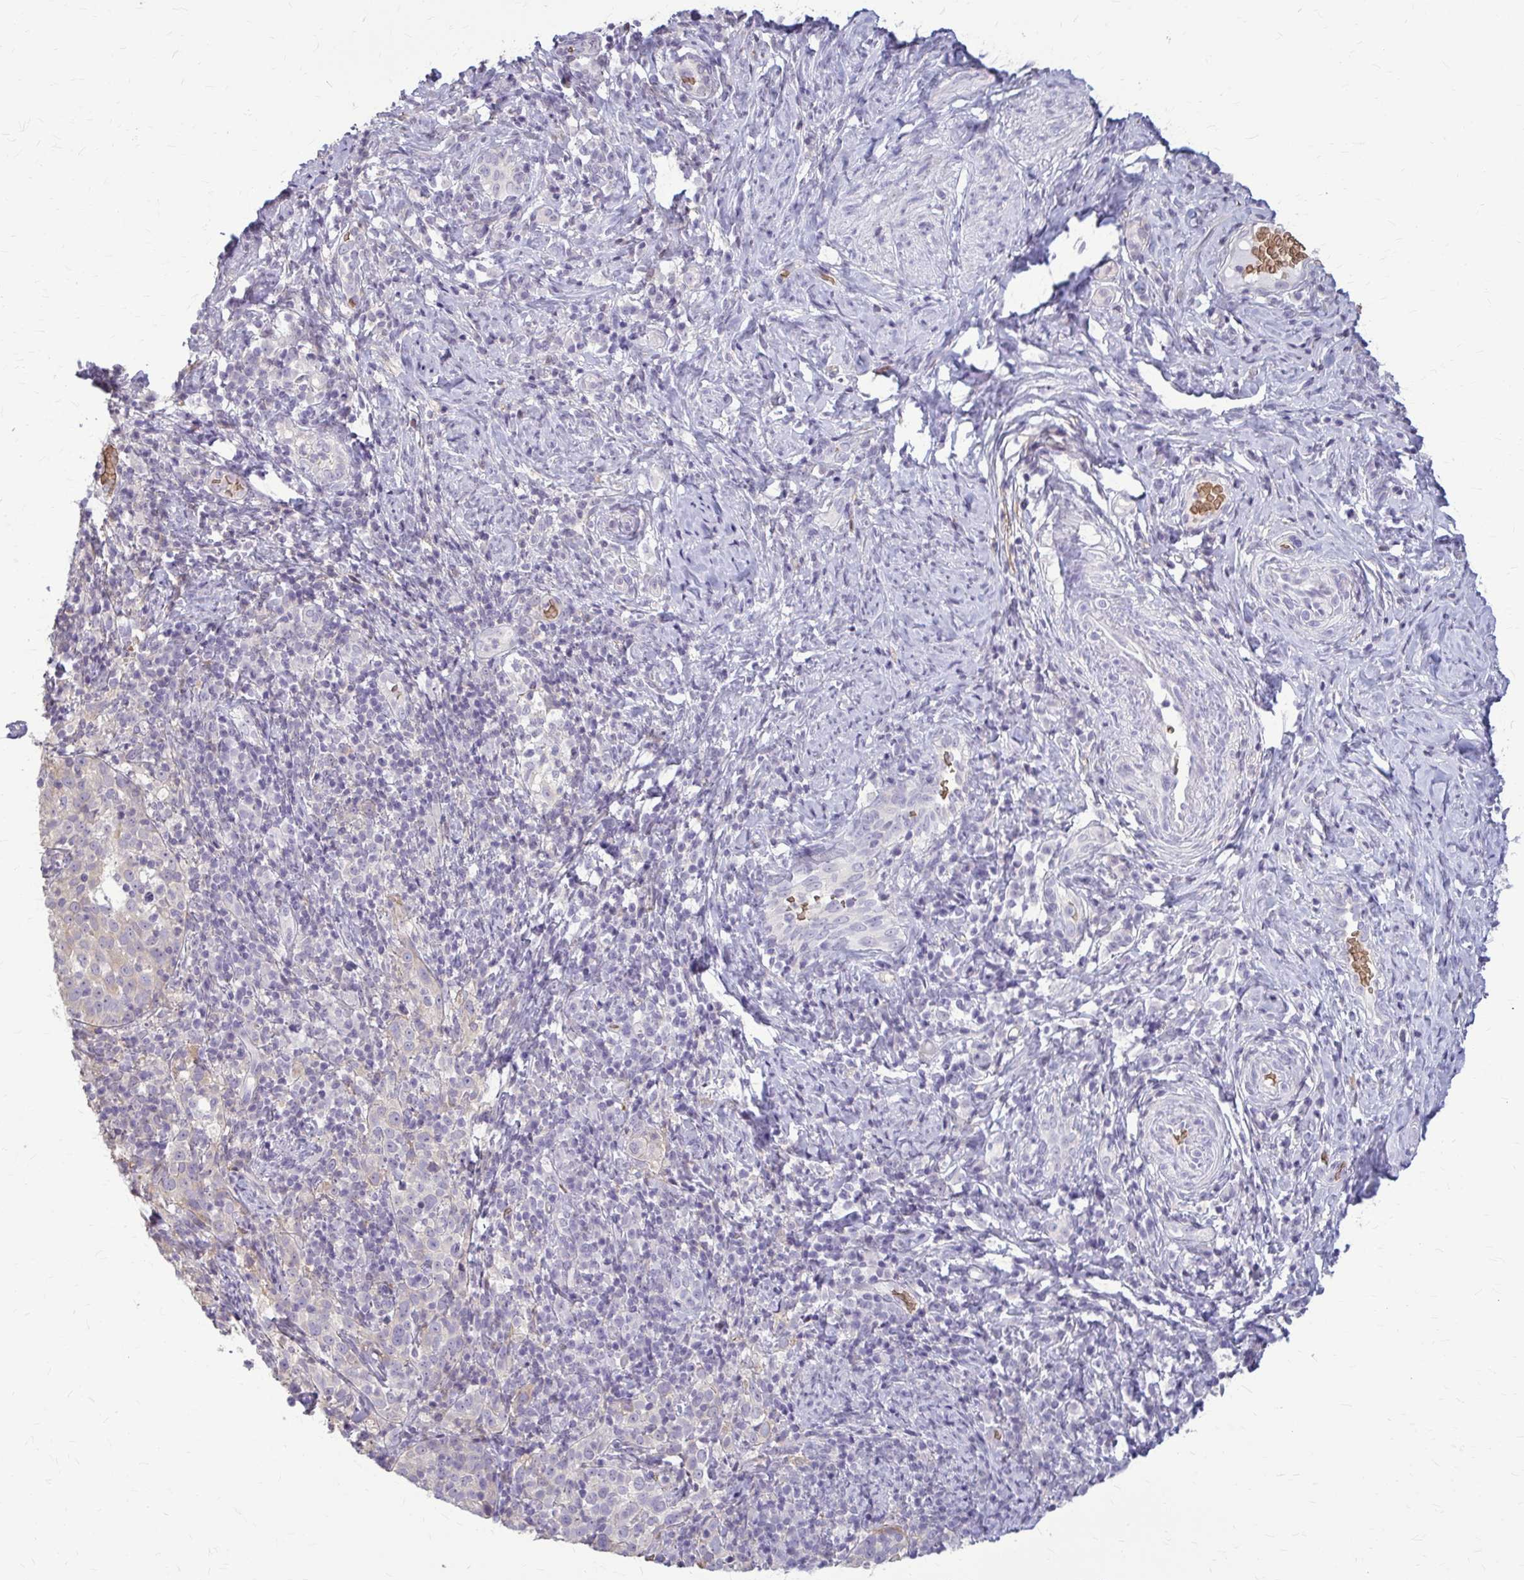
{"staining": {"intensity": "negative", "quantity": "none", "location": "none"}, "tissue": "cervical cancer", "cell_type": "Tumor cells", "image_type": "cancer", "snomed": [{"axis": "morphology", "description": "Squamous cell carcinoma, NOS"}, {"axis": "topography", "description": "Cervix"}], "caption": "A high-resolution histopathology image shows immunohistochemistry (IHC) staining of cervical cancer, which demonstrates no significant expression in tumor cells.", "gene": "ZNF34", "patient": {"sex": "female", "age": 75}}